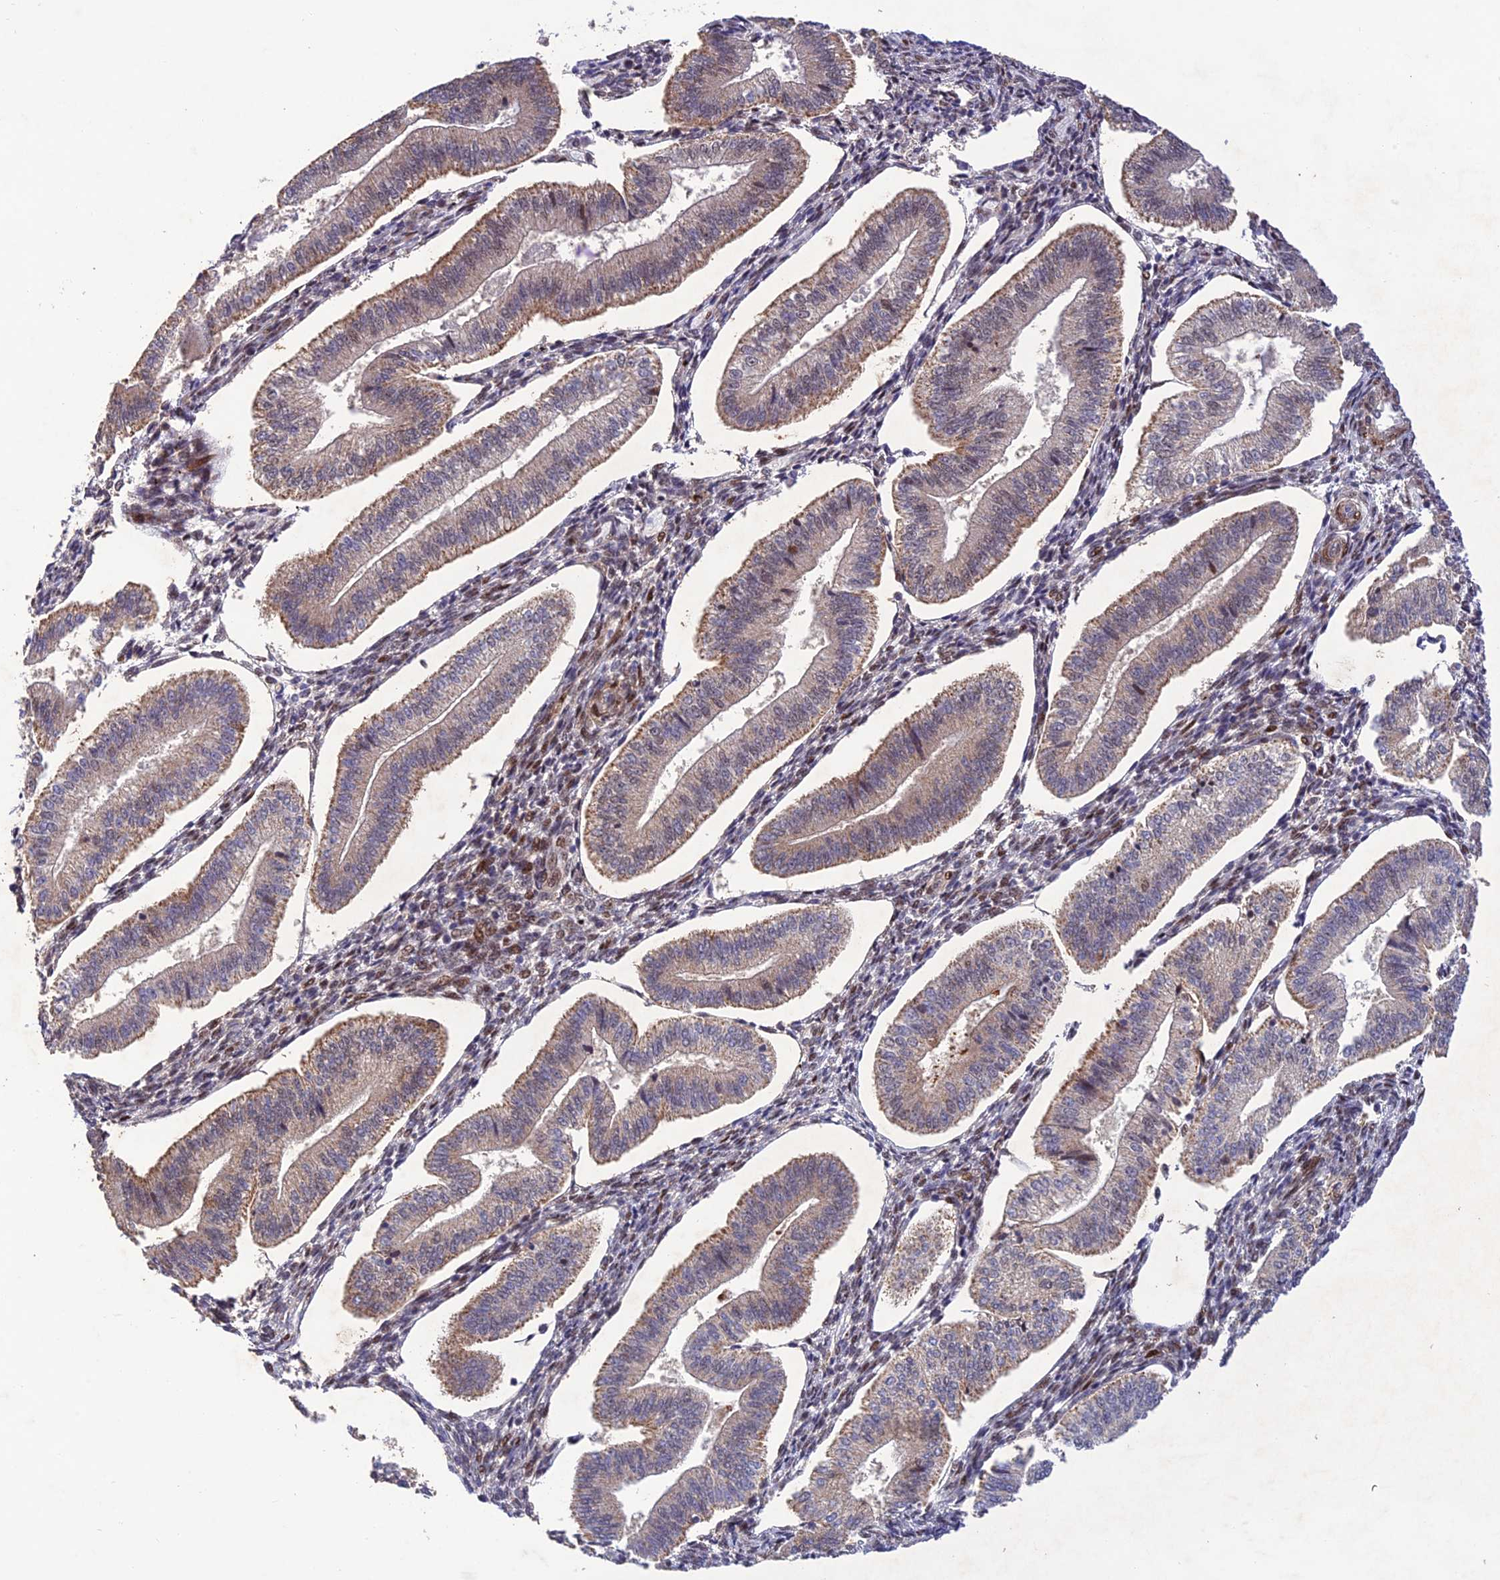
{"staining": {"intensity": "strong", "quantity": "<25%", "location": "nuclear"}, "tissue": "endometrium", "cell_type": "Cells in endometrial stroma", "image_type": "normal", "snomed": [{"axis": "morphology", "description": "Normal tissue, NOS"}, {"axis": "topography", "description": "Endometrium"}], "caption": "Immunohistochemistry (IHC) of unremarkable endometrium reveals medium levels of strong nuclear staining in about <25% of cells in endometrial stroma.", "gene": "WDR55", "patient": {"sex": "female", "age": 34}}